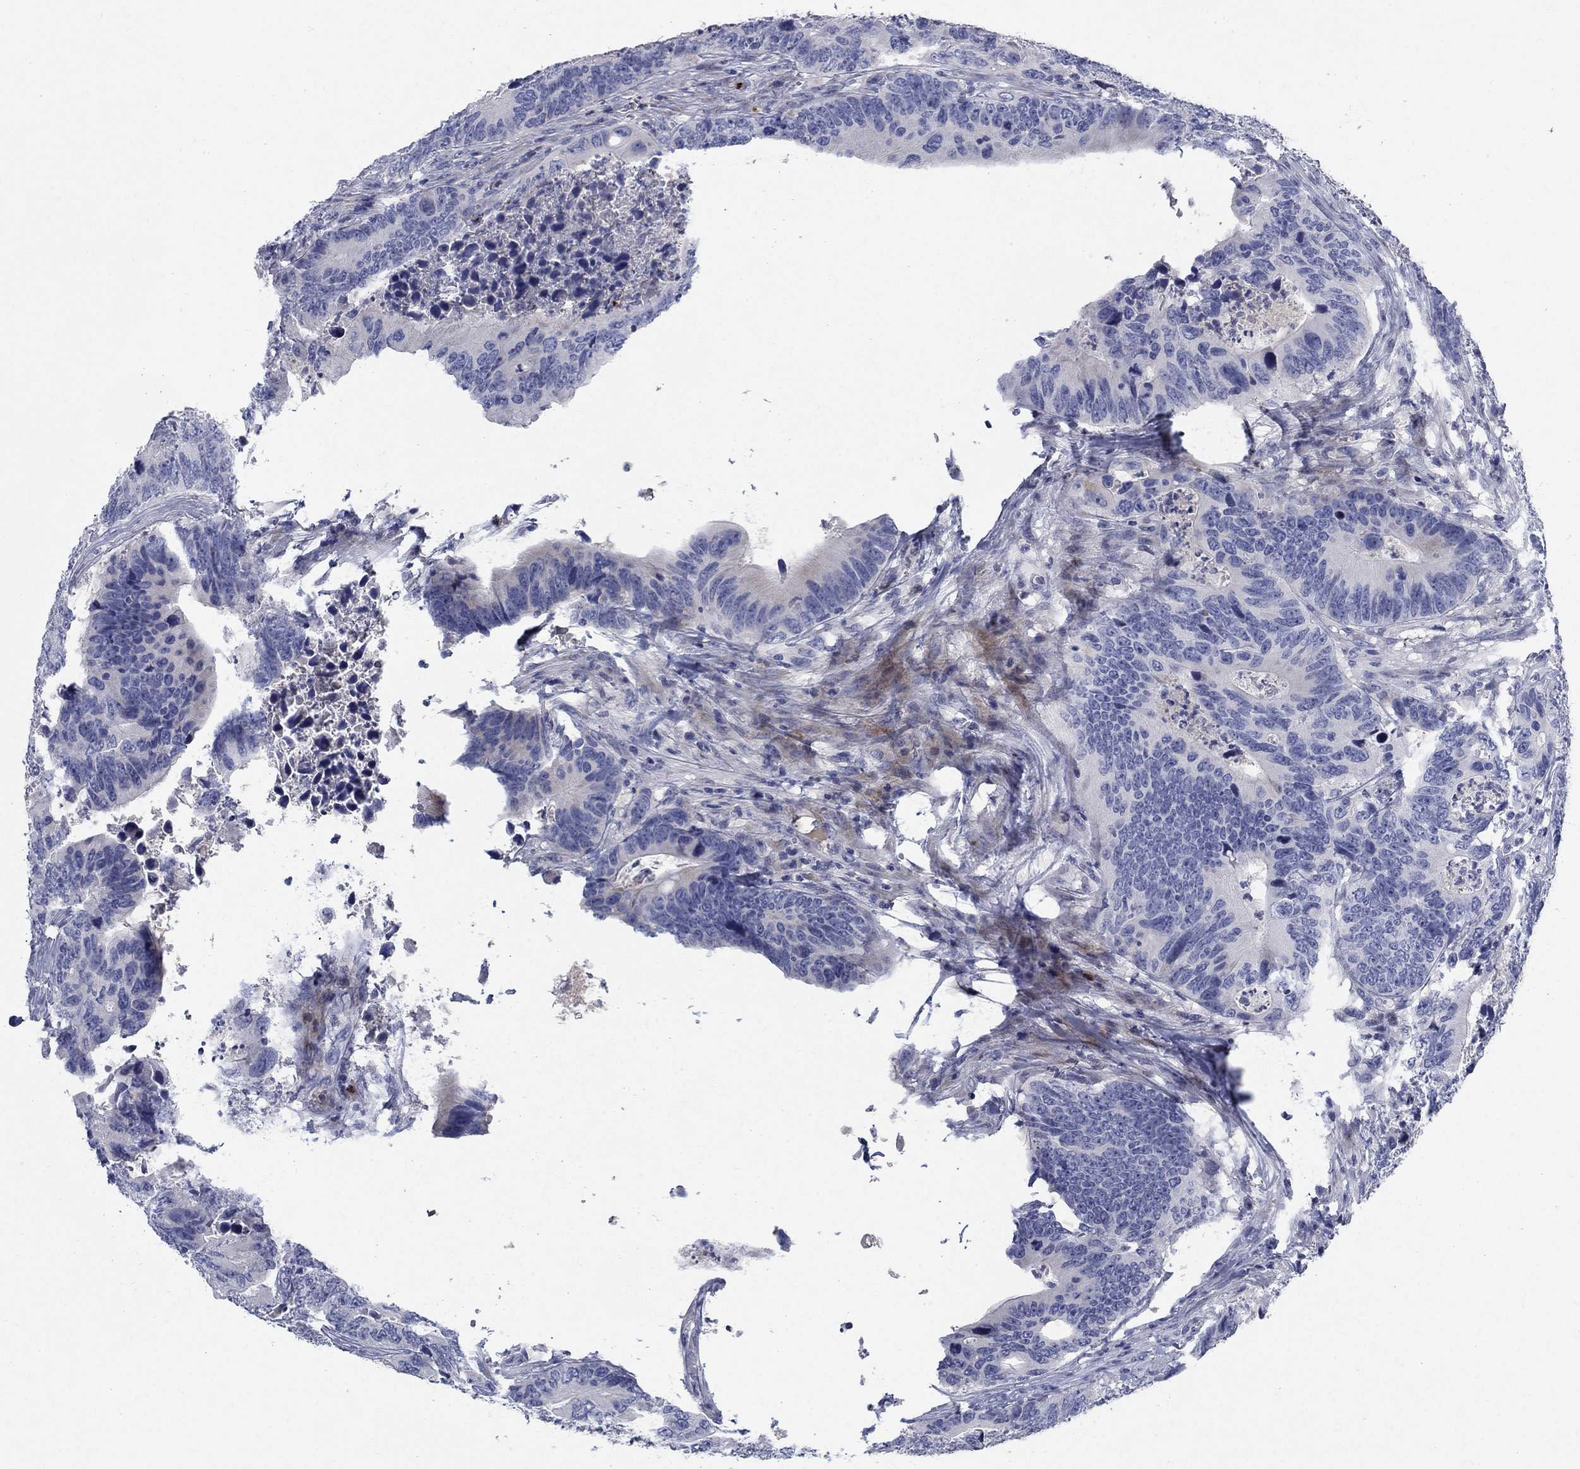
{"staining": {"intensity": "negative", "quantity": "none", "location": "none"}, "tissue": "colorectal cancer", "cell_type": "Tumor cells", "image_type": "cancer", "snomed": [{"axis": "morphology", "description": "Adenocarcinoma, NOS"}, {"axis": "topography", "description": "Colon"}], "caption": "This is a image of immunohistochemistry (IHC) staining of colorectal cancer (adenocarcinoma), which shows no staining in tumor cells. (DAB (3,3'-diaminobenzidine) IHC with hematoxylin counter stain).", "gene": "TMEM249", "patient": {"sex": "female", "age": 90}}